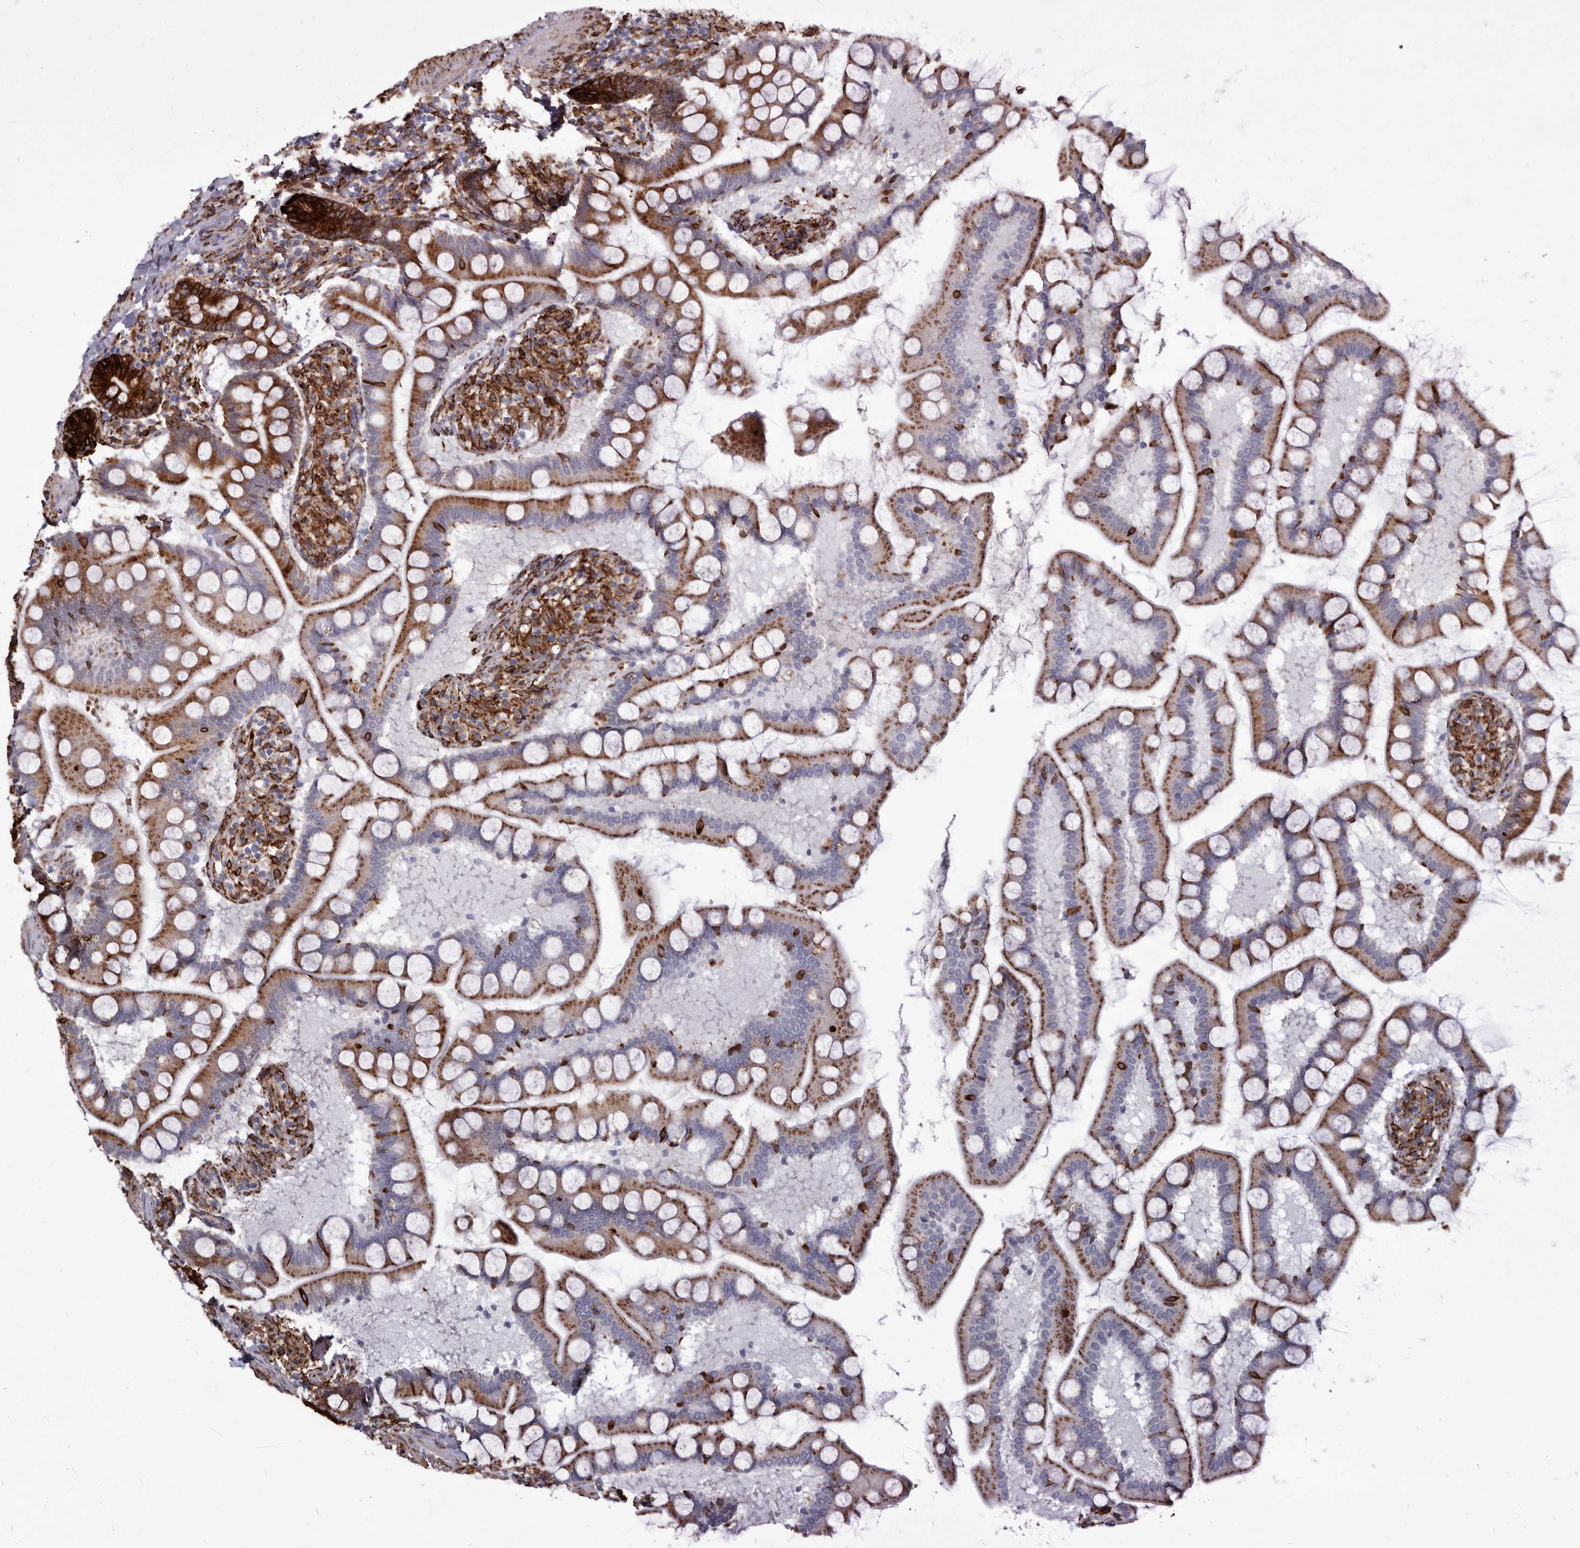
{"staining": {"intensity": "strong", "quantity": ">75%", "location": "cytoplasmic/membranous"}, "tissue": "small intestine", "cell_type": "Glandular cells", "image_type": "normal", "snomed": [{"axis": "morphology", "description": "Normal tissue, NOS"}, {"axis": "topography", "description": "Small intestine"}], "caption": "Protein staining of unremarkable small intestine reveals strong cytoplasmic/membranous expression in approximately >75% of glandular cells.", "gene": "SEMA3E", "patient": {"sex": "male", "age": 41}}